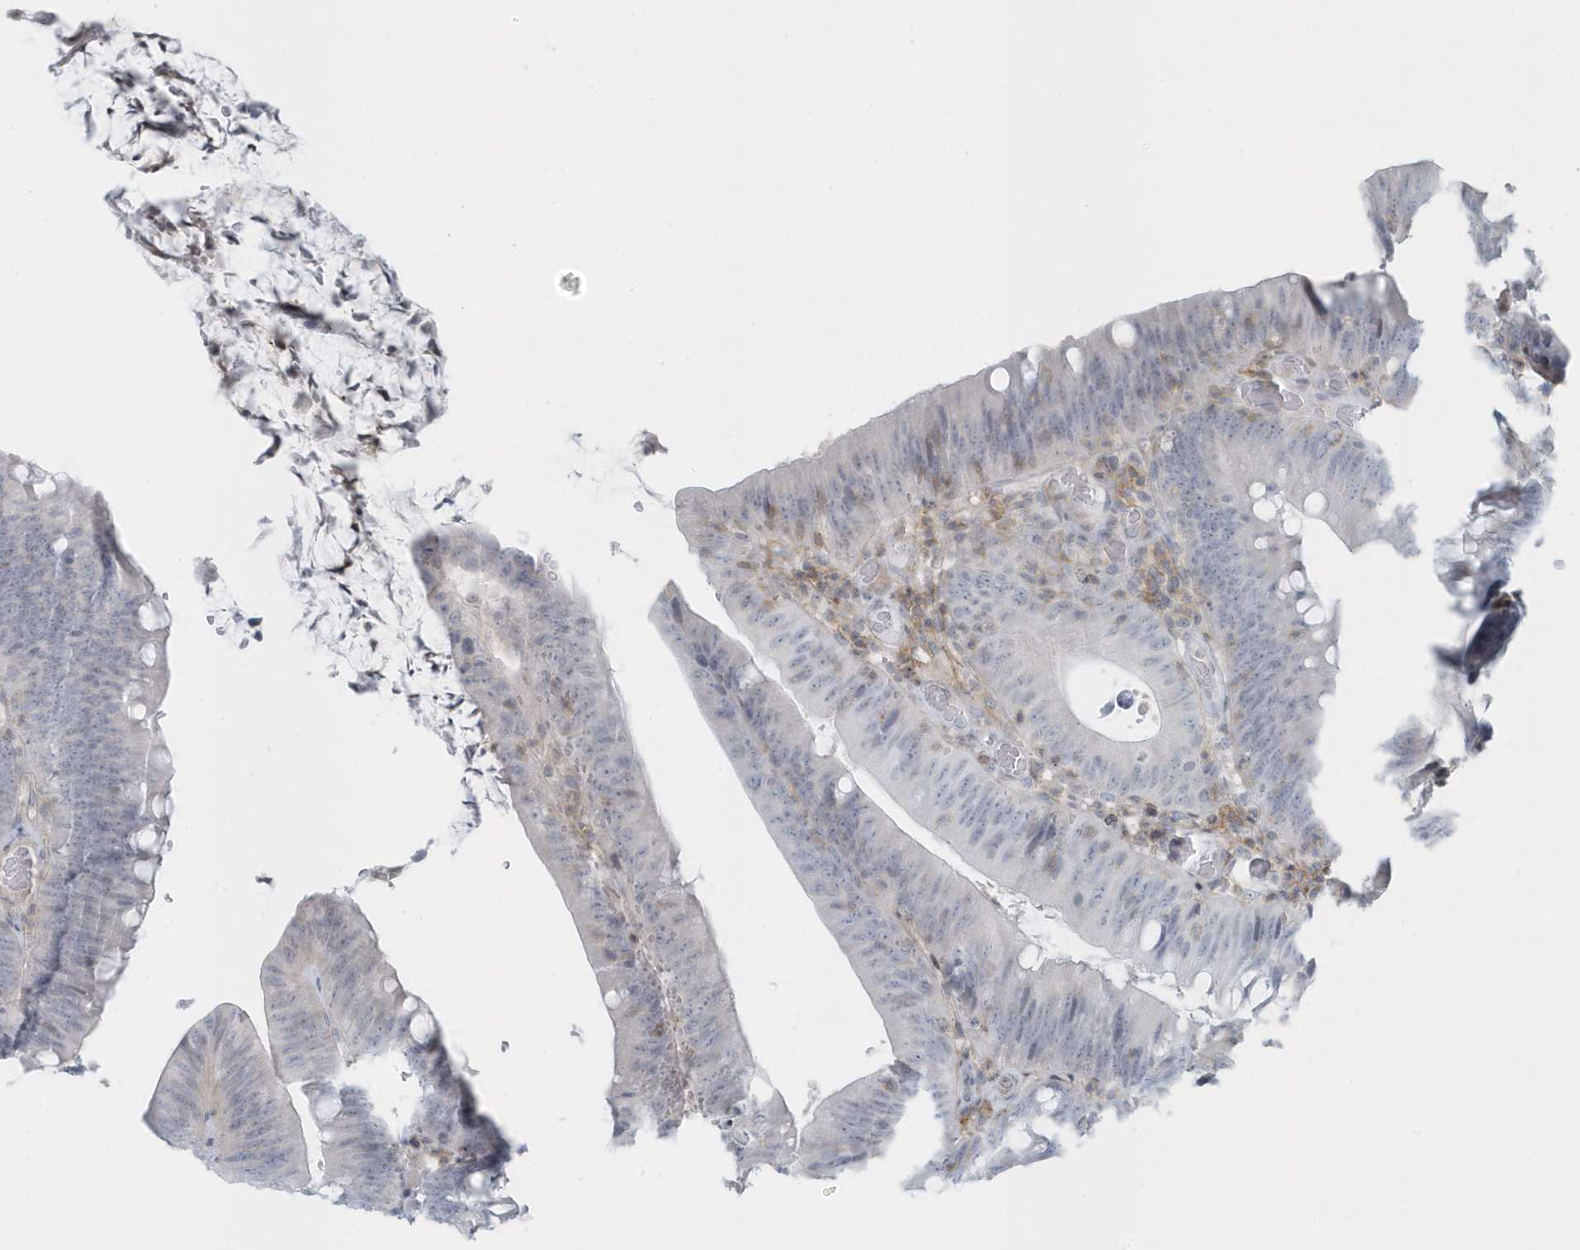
{"staining": {"intensity": "negative", "quantity": "none", "location": "none"}, "tissue": "colorectal cancer", "cell_type": "Tumor cells", "image_type": "cancer", "snomed": [{"axis": "morphology", "description": "Normal tissue, NOS"}, {"axis": "topography", "description": "Colon"}], "caption": "The IHC histopathology image has no significant expression in tumor cells of colorectal cancer tissue.", "gene": "CACNB2", "patient": {"sex": "female", "age": 82}}